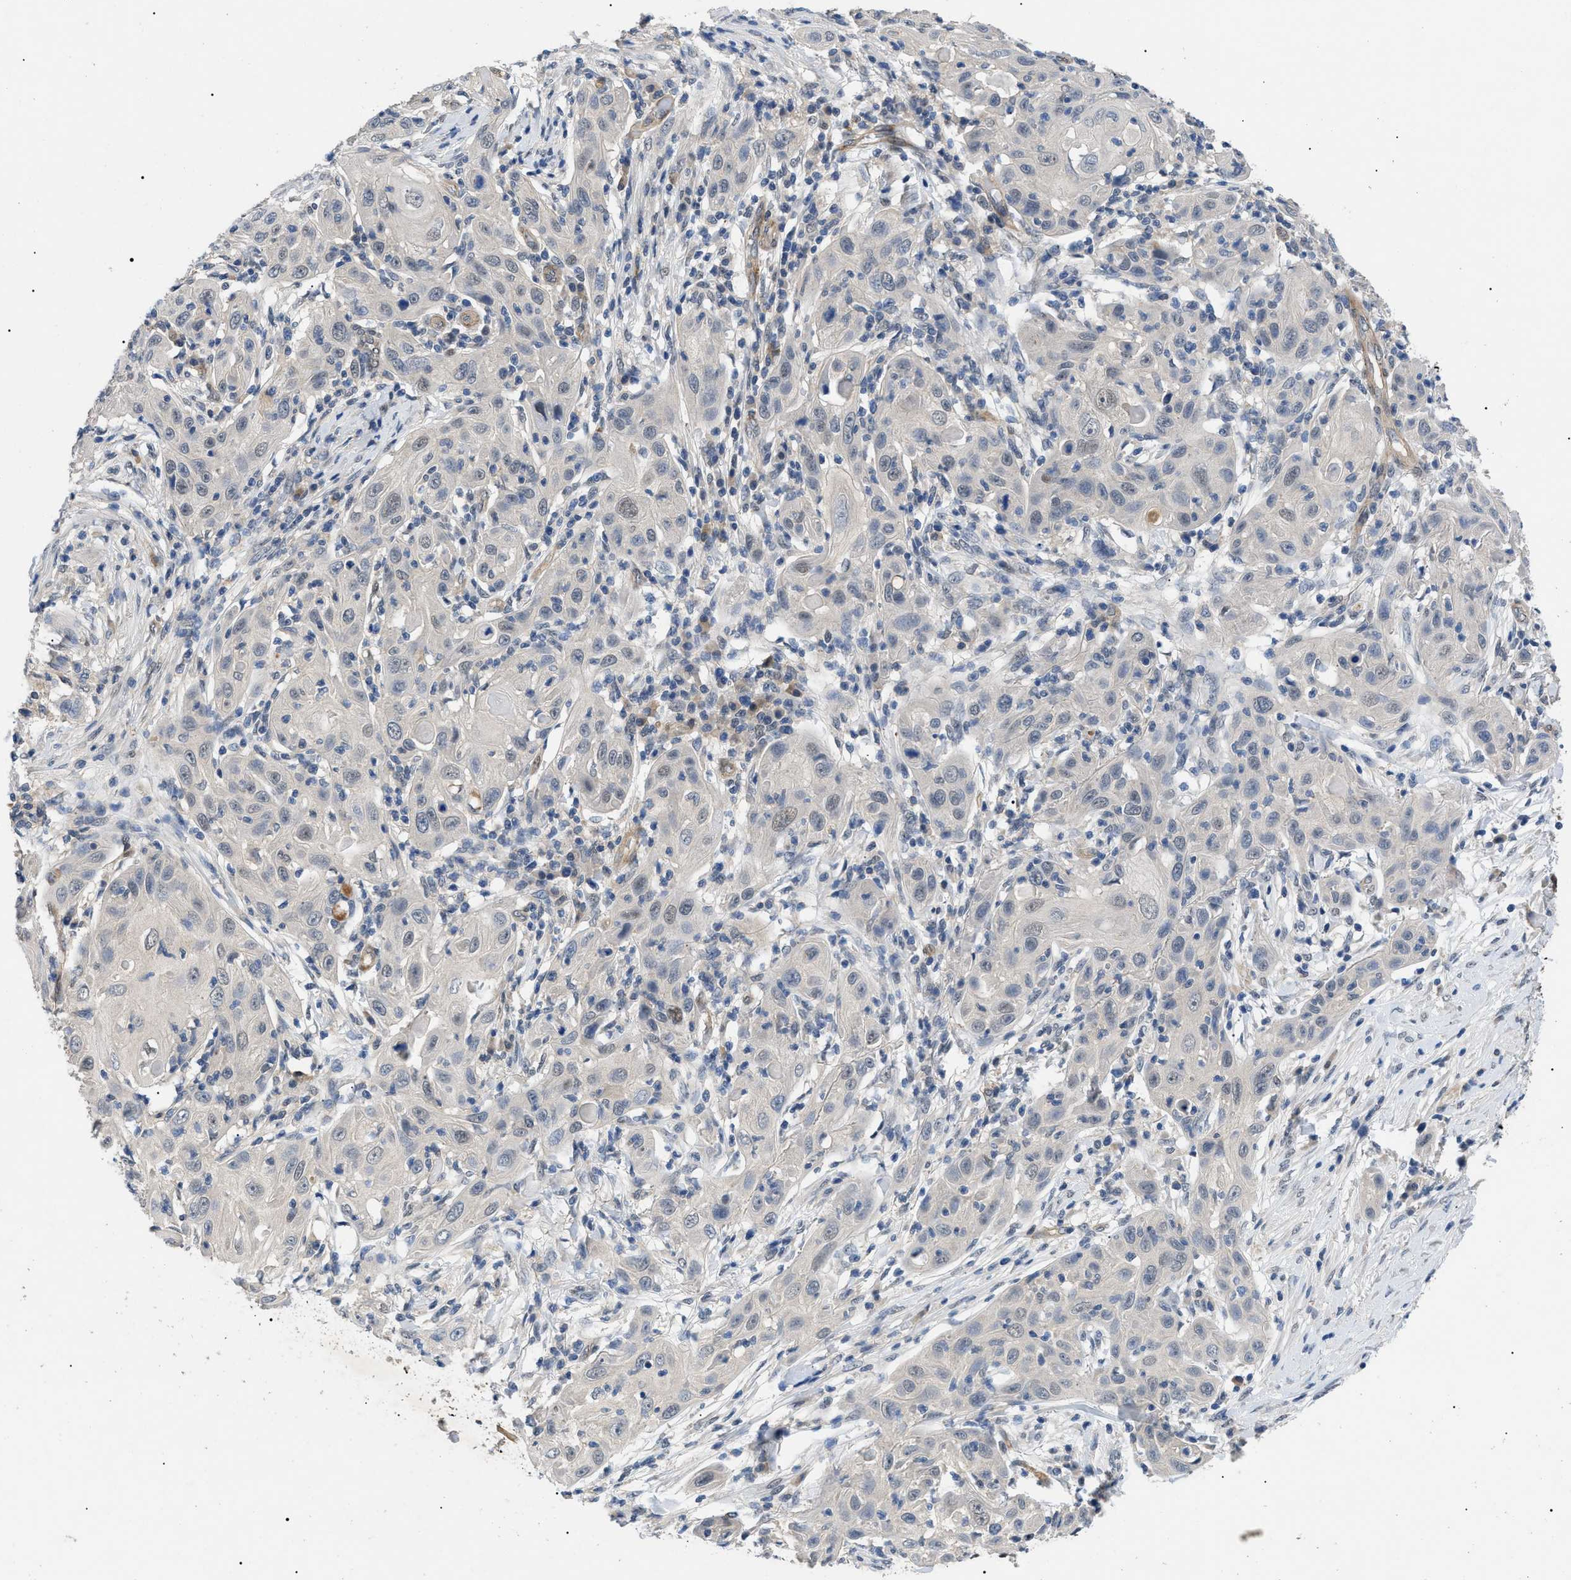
{"staining": {"intensity": "negative", "quantity": "none", "location": "none"}, "tissue": "skin cancer", "cell_type": "Tumor cells", "image_type": "cancer", "snomed": [{"axis": "morphology", "description": "Squamous cell carcinoma, NOS"}, {"axis": "topography", "description": "Skin"}], "caption": "Skin cancer was stained to show a protein in brown. There is no significant expression in tumor cells.", "gene": "CRCP", "patient": {"sex": "female", "age": 88}}